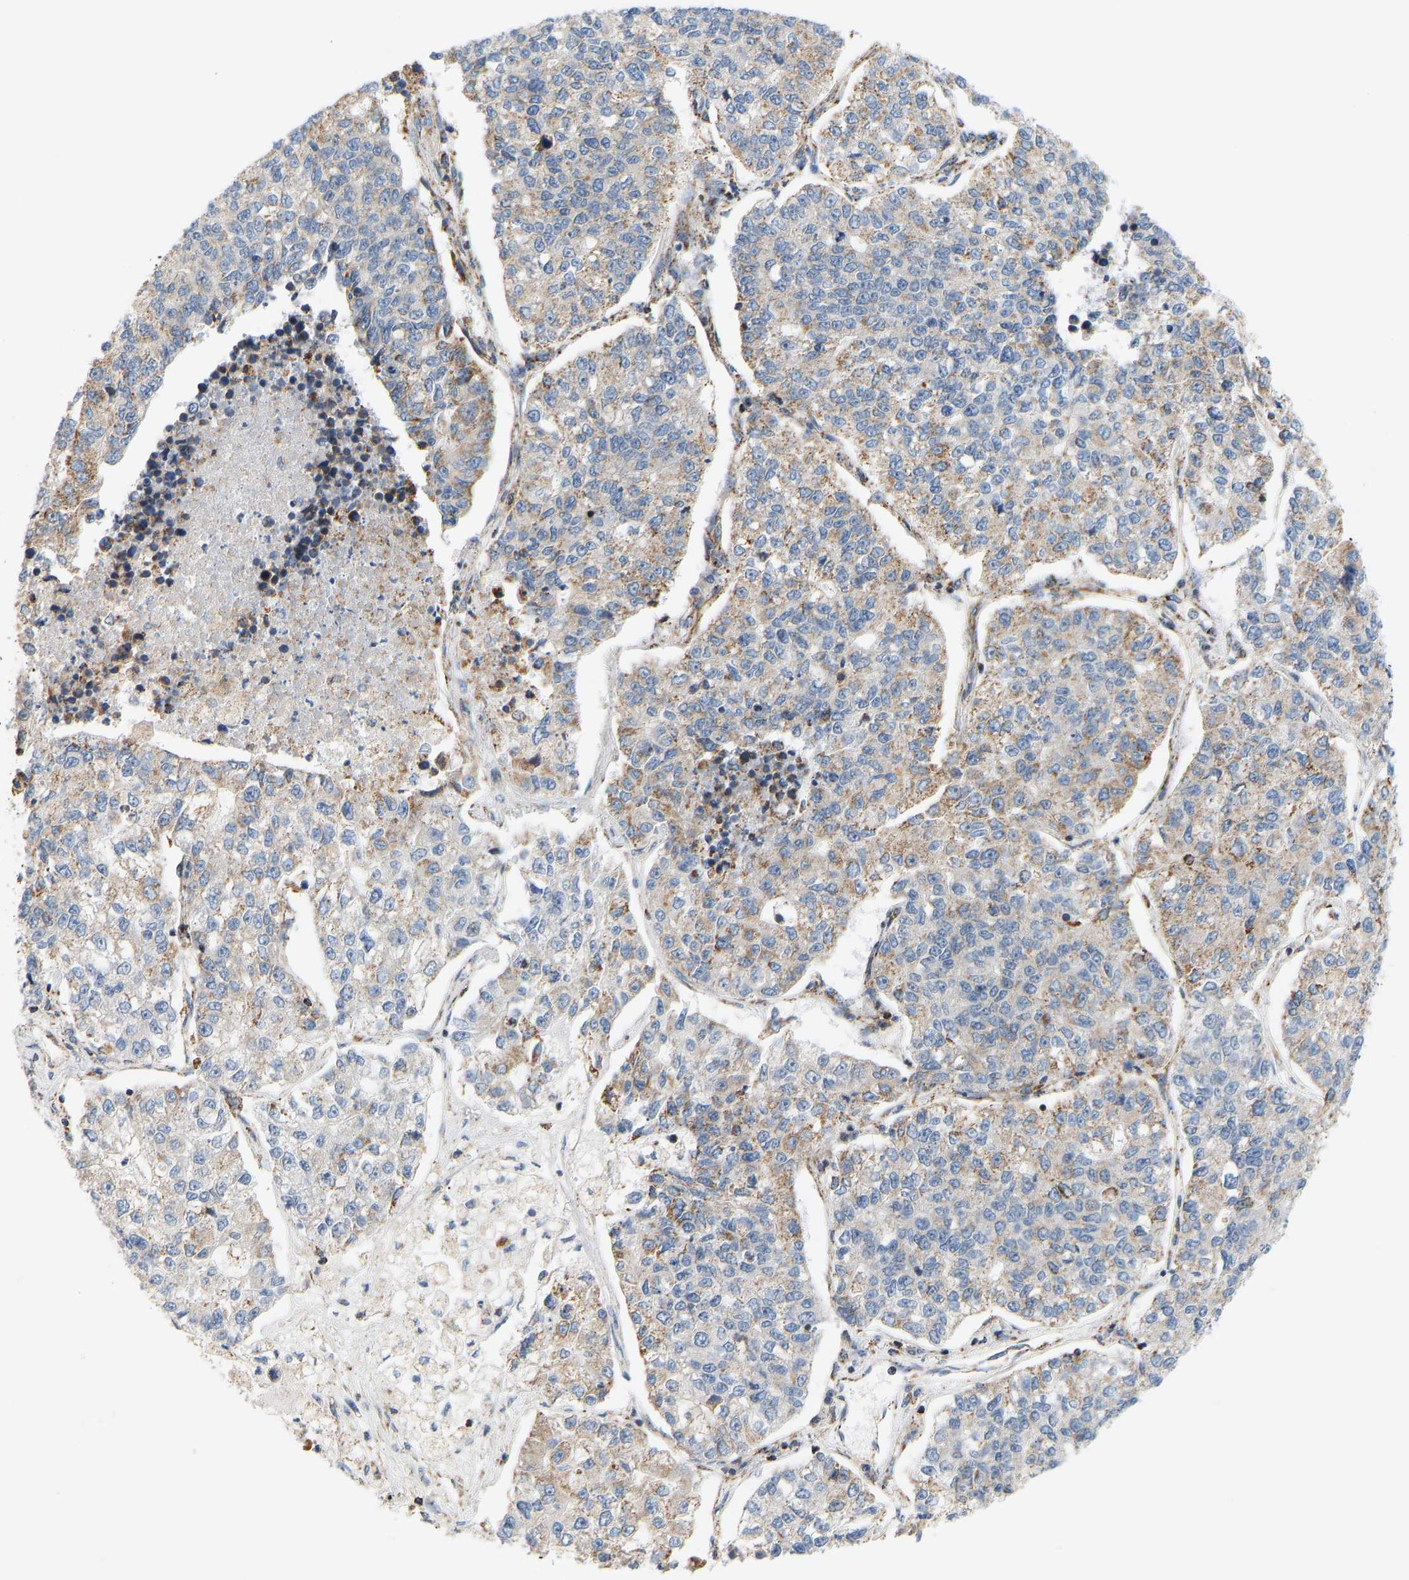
{"staining": {"intensity": "moderate", "quantity": "25%-75%", "location": "cytoplasmic/membranous"}, "tissue": "lung cancer", "cell_type": "Tumor cells", "image_type": "cancer", "snomed": [{"axis": "morphology", "description": "Adenocarcinoma, NOS"}, {"axis": "topography", "description": "Lung"}], "caption": "Lung cancer (adenocarcinoma) stained for a protein shows moderate cytoplasmic/membranous positivity in tumor cells. (brown staining indicates protein expression, while blue staining denotes nuclei).", "gene": "GPSM2", "patient": {"sex": "male", "age": 49}}